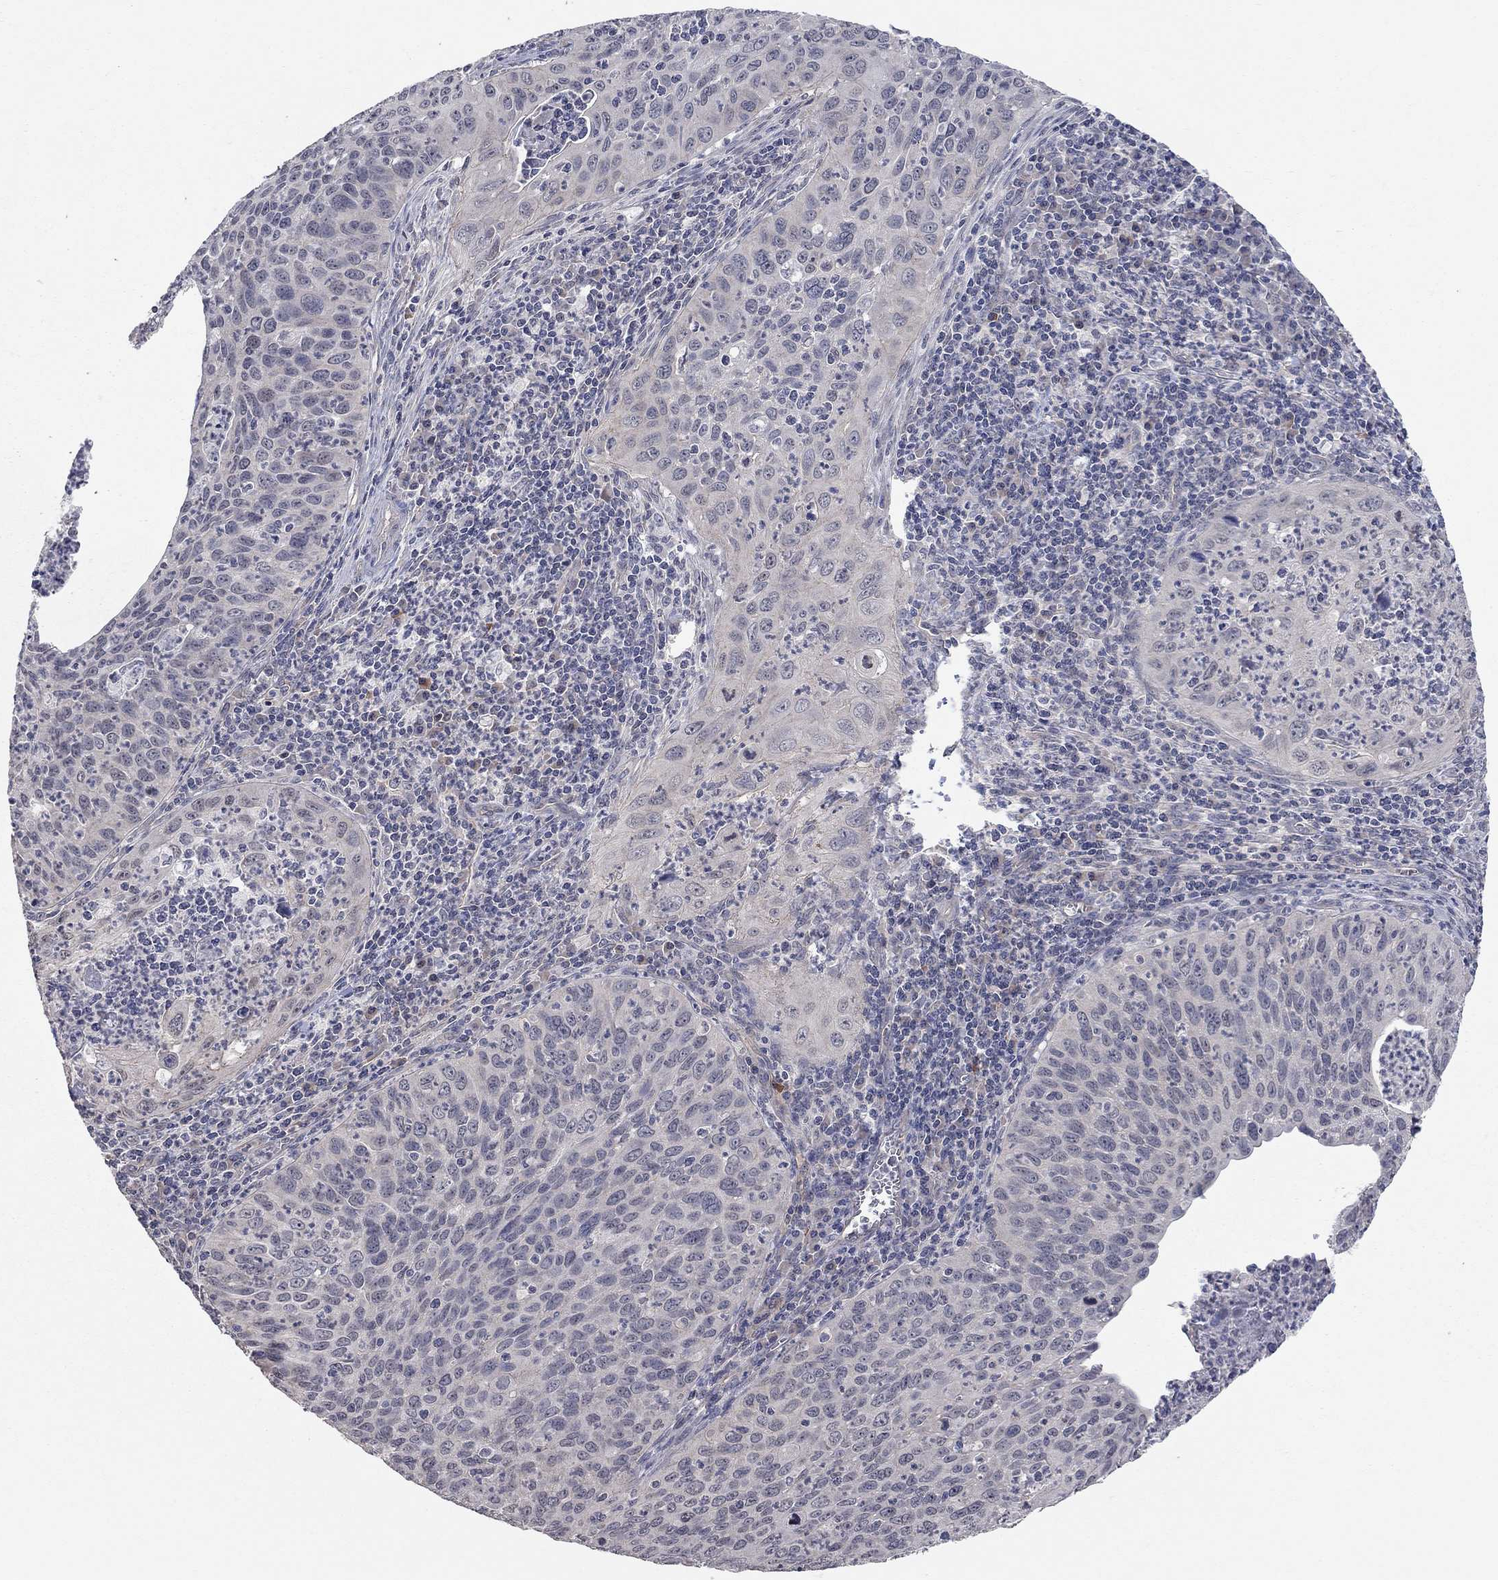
{"staining": {"intensity": "negative", "quantity": "none", "location": "none"}, "tissue": "cervical cancer", "cell_type": "Tumor cells", "image_type": "cancer", "snomed": [{"axis": "morphology", "description": "Squamous cell carcinoma, NOS"}, {"axis": "topography", "description": "Cervix"}], "caption": "An IHC micrograph of cervical cancer is shown. There is no staining in tumor cells of cervical cancer. (DAB (3,3'-diaminobenzidine) immunohistochemistry (IHC) visualized using brightfield microscopy, high magnification).", "gene": "WASF3", "patient": {"sex": "female", "age": 26}}